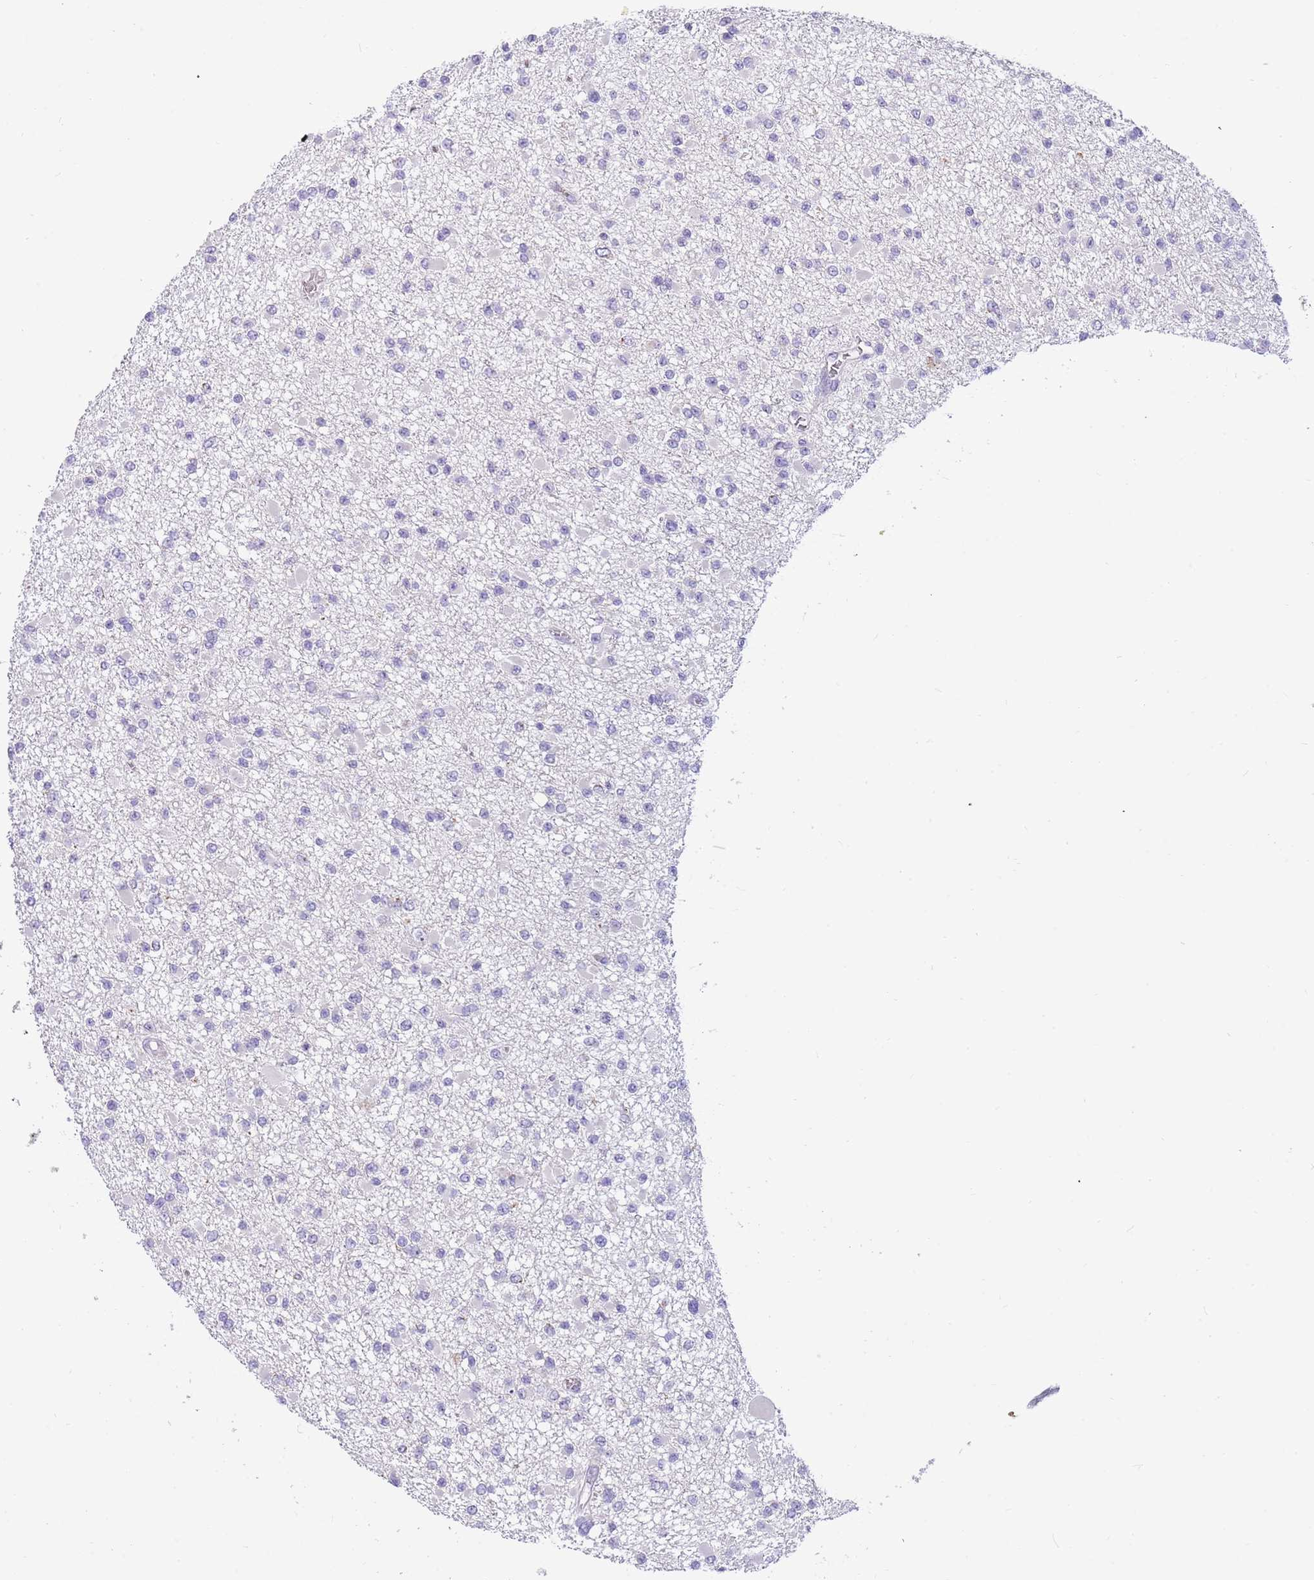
{"staining": {"intensity": "negative", "quantity": "none", "location": "none"}, "tissue": "glioma", "cell_type": "Tumor cells", "image_type": "cancer", "snomed": [{"axis": "morphology", "description": "Glioma, malignant, Low grade"}, {"axis": "topography", "description": "Brain"}], "caption": "This is an immunohistochemistry histopathology image of low-grade glioma (malignant). There is no staining in tumor cells.", "gene": "DNAJA3", "patient": {"sex": "female", "age": 22}}